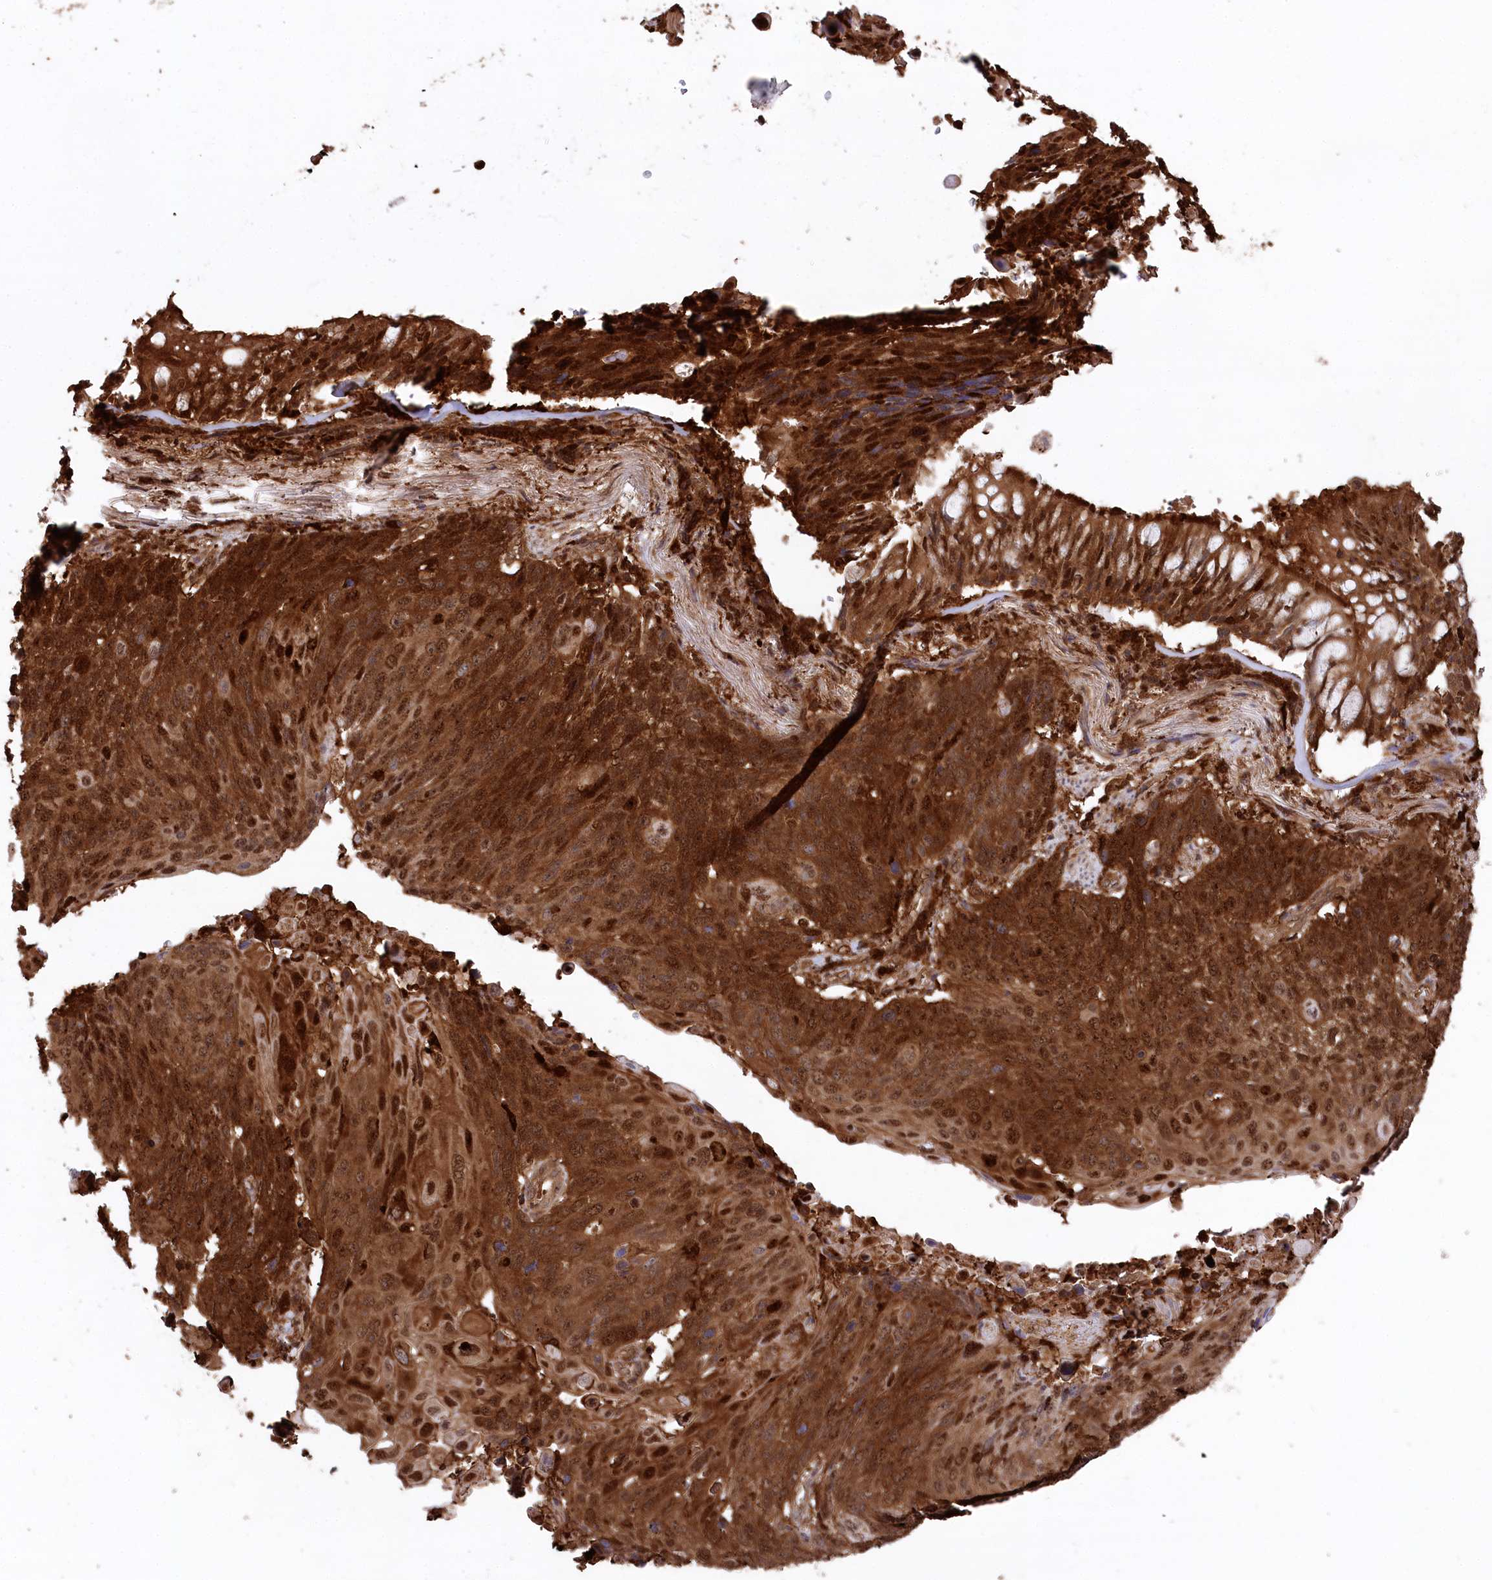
{"staining": {"intensity": "strong", "quantity": ">75%", "location": "cytoplasmic/membranous,nuclear"}, "tissue": "lung cancer", "cell_type": "Tumor cells", "image_type": "cancer", "snomed": [{"axis": "morphology", "description": "Squamous cell carcinoma, NOS"}, {"axis": "topography", "description": "Lung"}], "caption": "There is high levels of strong cytoplasmic/membranous and nuclear positivity in tumor cells of squamous cell carcinoma (lung), as demonstrated by immunohistochemical staining (brown color).", "gene": "LSG1", "patient": {"sex": "male", "age": 66}}